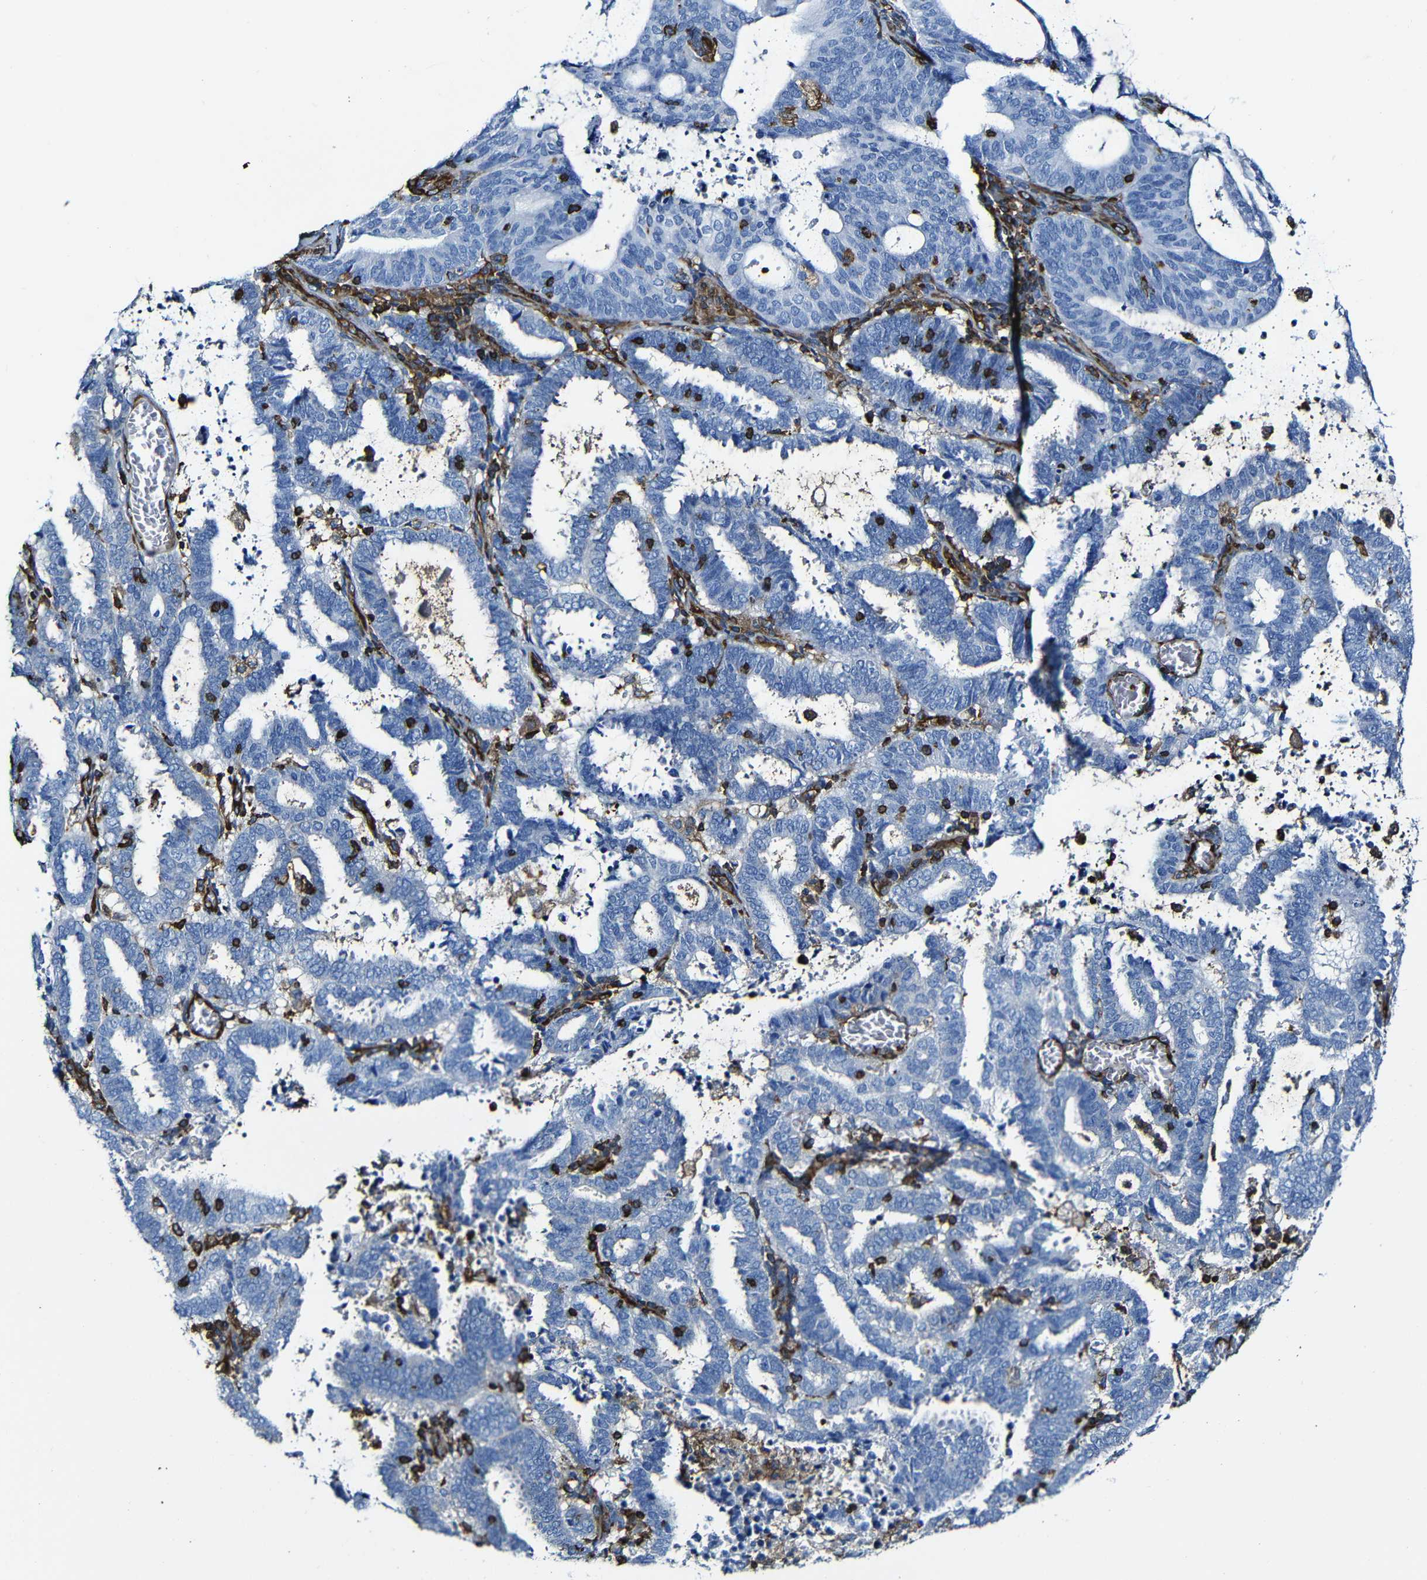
{"staining": {"intensity": "negative", "quantity": "none", "location": "none"}, "tissue": "endometrial cancer", "cell_type": "Tumor cells", "image_type": "cancer", "snomed": [{"axis": "morphology", "description": "Adenocarcinoma, NOS"}, {"axis": "topography", "description": "Uterus"}], "caption": "Human endometrial cancer (adenocarcinoma) stained for a protein using immunohistochemistry (IHC) demonstrates no staining in tumor cells.", "gene": "MSN", "patient": {"sex": "female", "age": 83}}